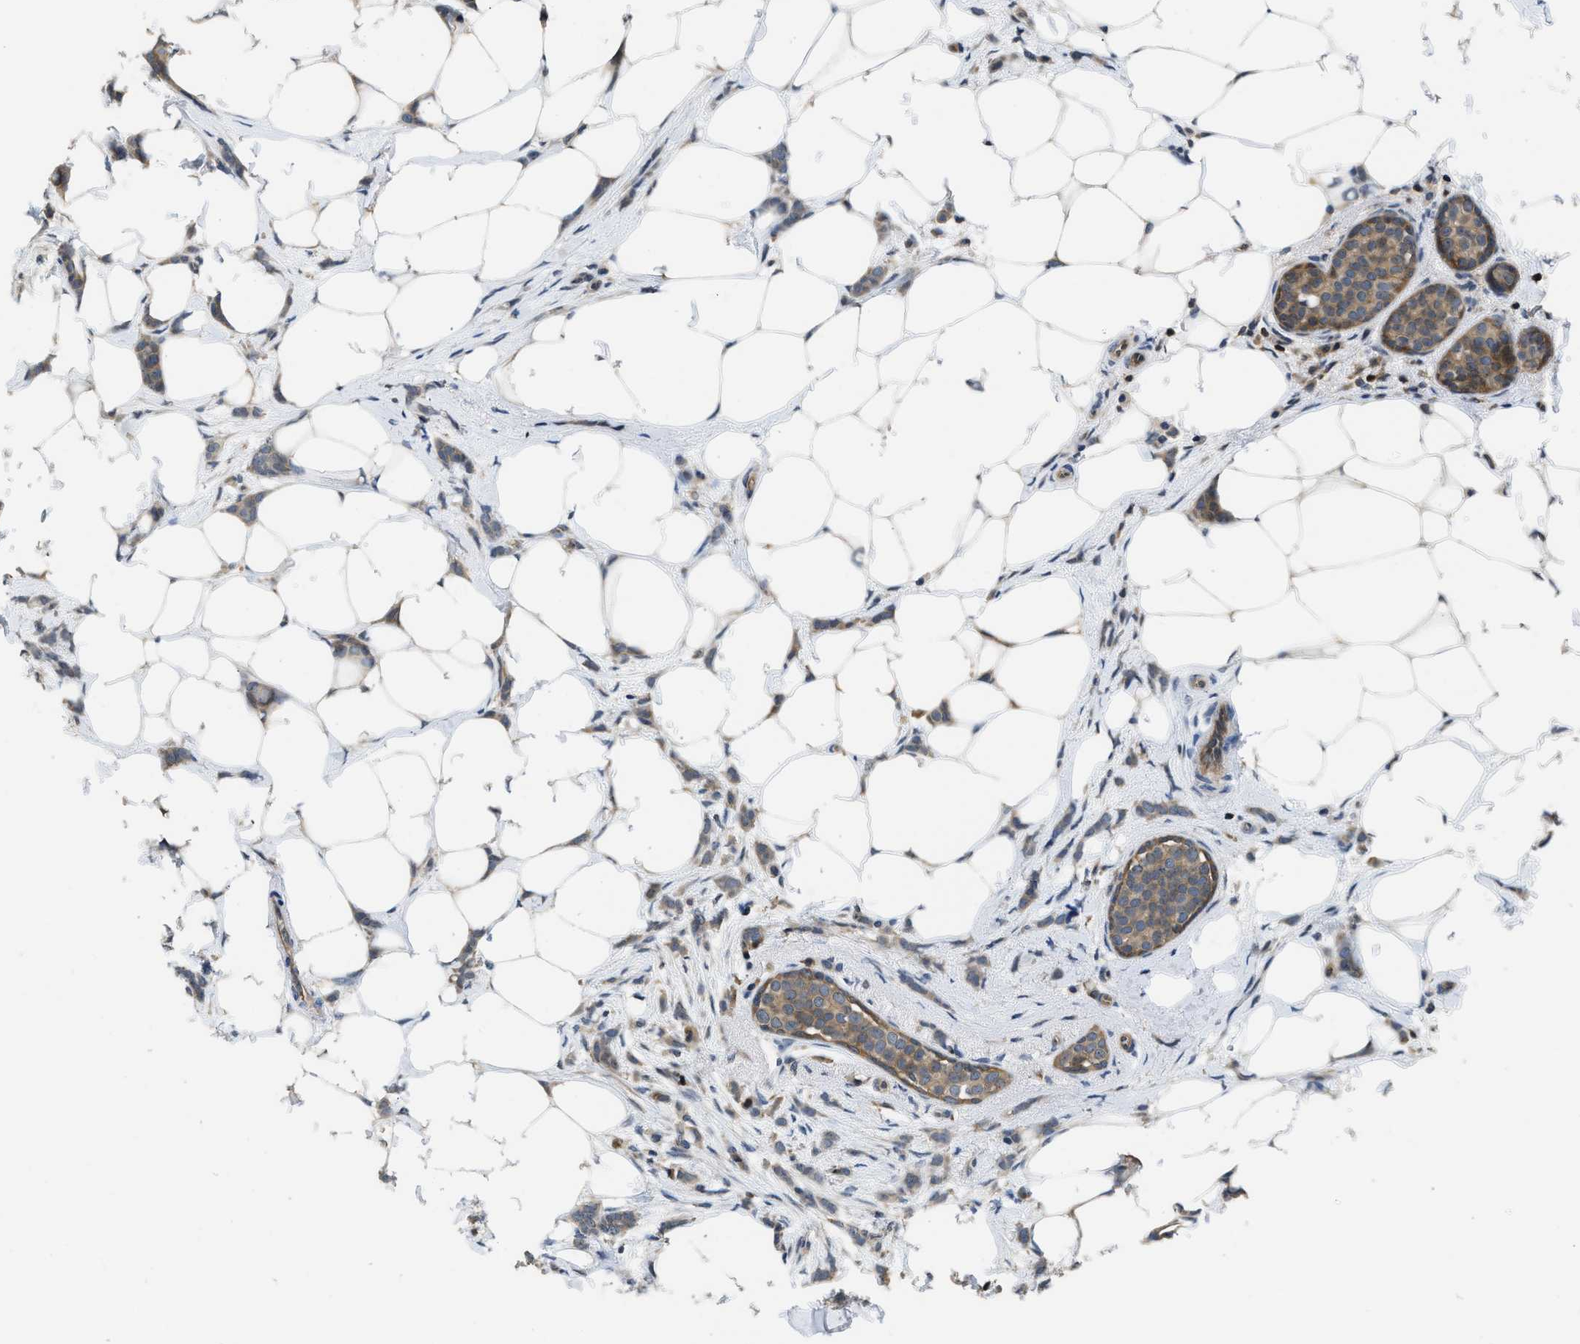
{"staining": {"intensity": "weak", "quantity": ">75%", "location": "cytoplasmic/membranous"}, "tissue": "breast cancer", "cell_type": "Tumor cells", "image_type": "cancer", "snomed": [{"axis": "morphology", "description": "Lobular carcinoma, in situ"}, {"axis": "morphology", "description": "Lobular carcinoma"}, {"axis": "topography", "description": "Breast"}], "caption": "Breast cancer tissue shows weak cytoplasmic/membranous staining in about >75% of tumor cells", "gene": "TES", "patient": {"sex": "female", "age": 41}}